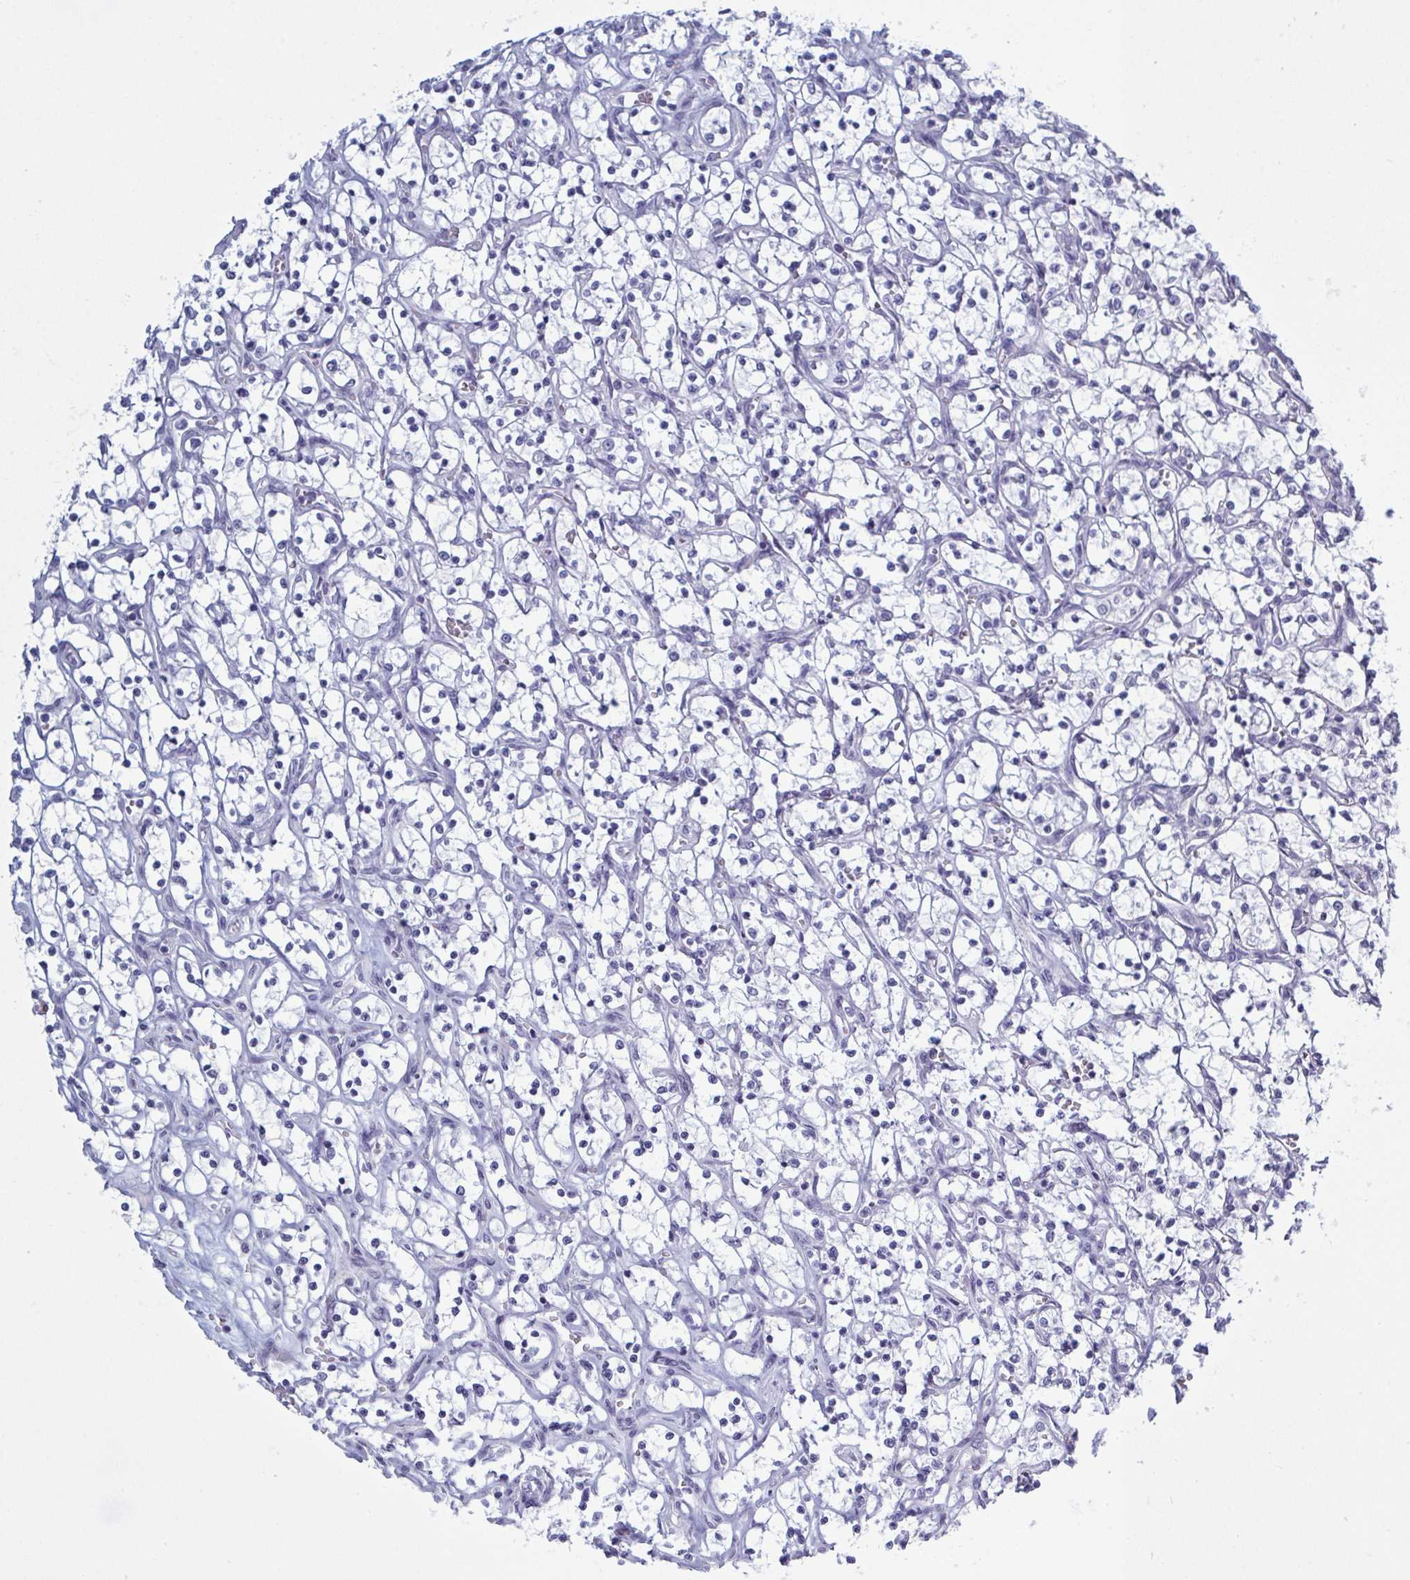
{"staining": {"intensity": "negative", "quantity": "none", "location": "none"}, "tissue": "renal cancer", "cell_type": "Tumor cells", "image_type": "cancer", "snomed": [{"axis": "morphology", "description": "Adenocarcinoma, NOS"}, {"axis": "topography", "description": "Kidney"}], "caption": "Immunohistochemical staining of renal adenocarcinoma demonstrates no significant staining in tumor cells. The staining is performed using DAB (3,3'-diaminobenzidine) brown chromogen with nuclei counter-stained in using hematoxylin.", "gene": "NDUFC2", "patient": {"sex": "female", "age": 69}}